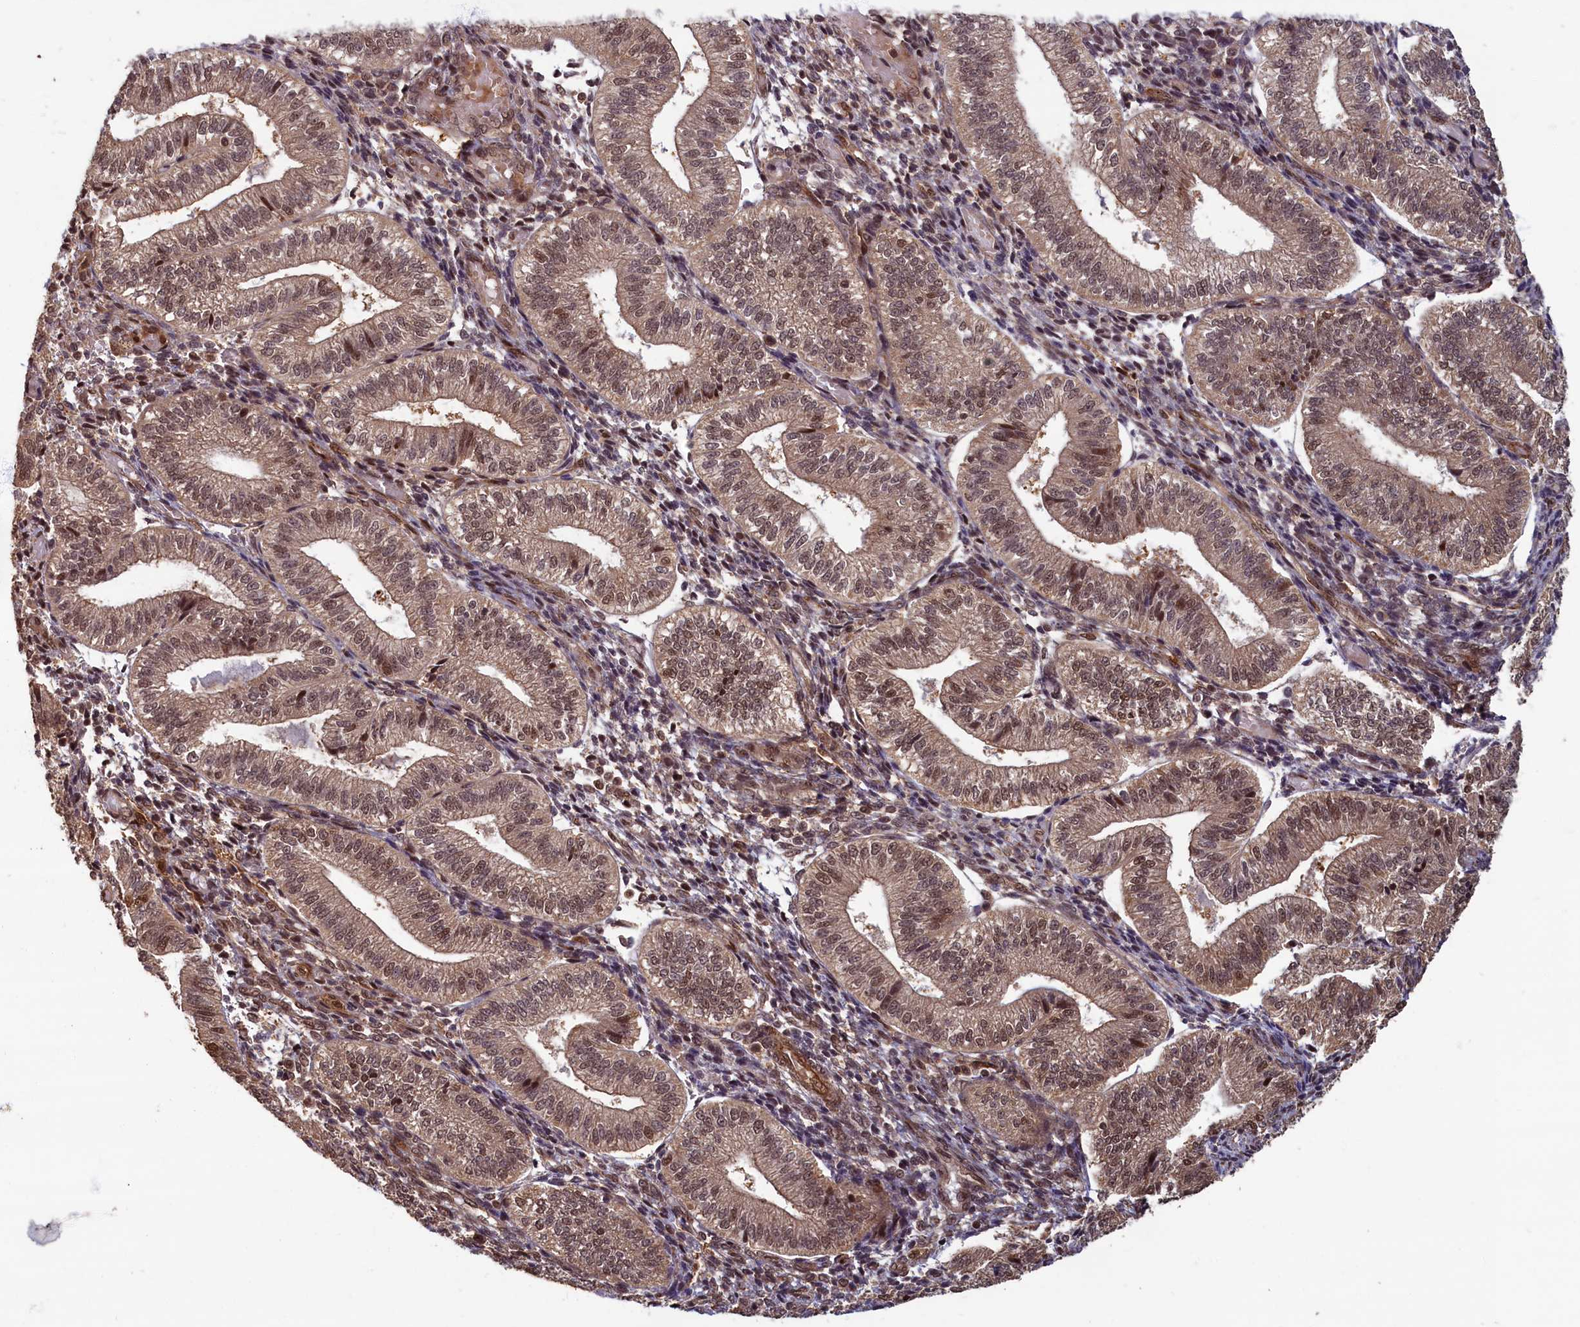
{"staining": {"intensity": "moderate", "quantity": ">75%", "location": "cytoplasmic/membranous,nuclear"}, "tissue": "endometrium", "cell_type": "Cells in endometrial stroma", "image_type": "normal", "snomed": [{"axis": "morphology", "description": "Normal tissue, NOS"}, {"axis": "topography", "description": "Endometrium"}], "caption": "Immunohistochemical staining of unremarkable human endometrium reveals >75% levels of moderate cytoplasmic/membranous,nuclear protein expression in approximately >75% of cells in endometrial stroma. (Brightfield microscopy of DAB IHC at high magnification).", "gene": "HIF3A", "patient": {"sex": "female", "age": 34}}